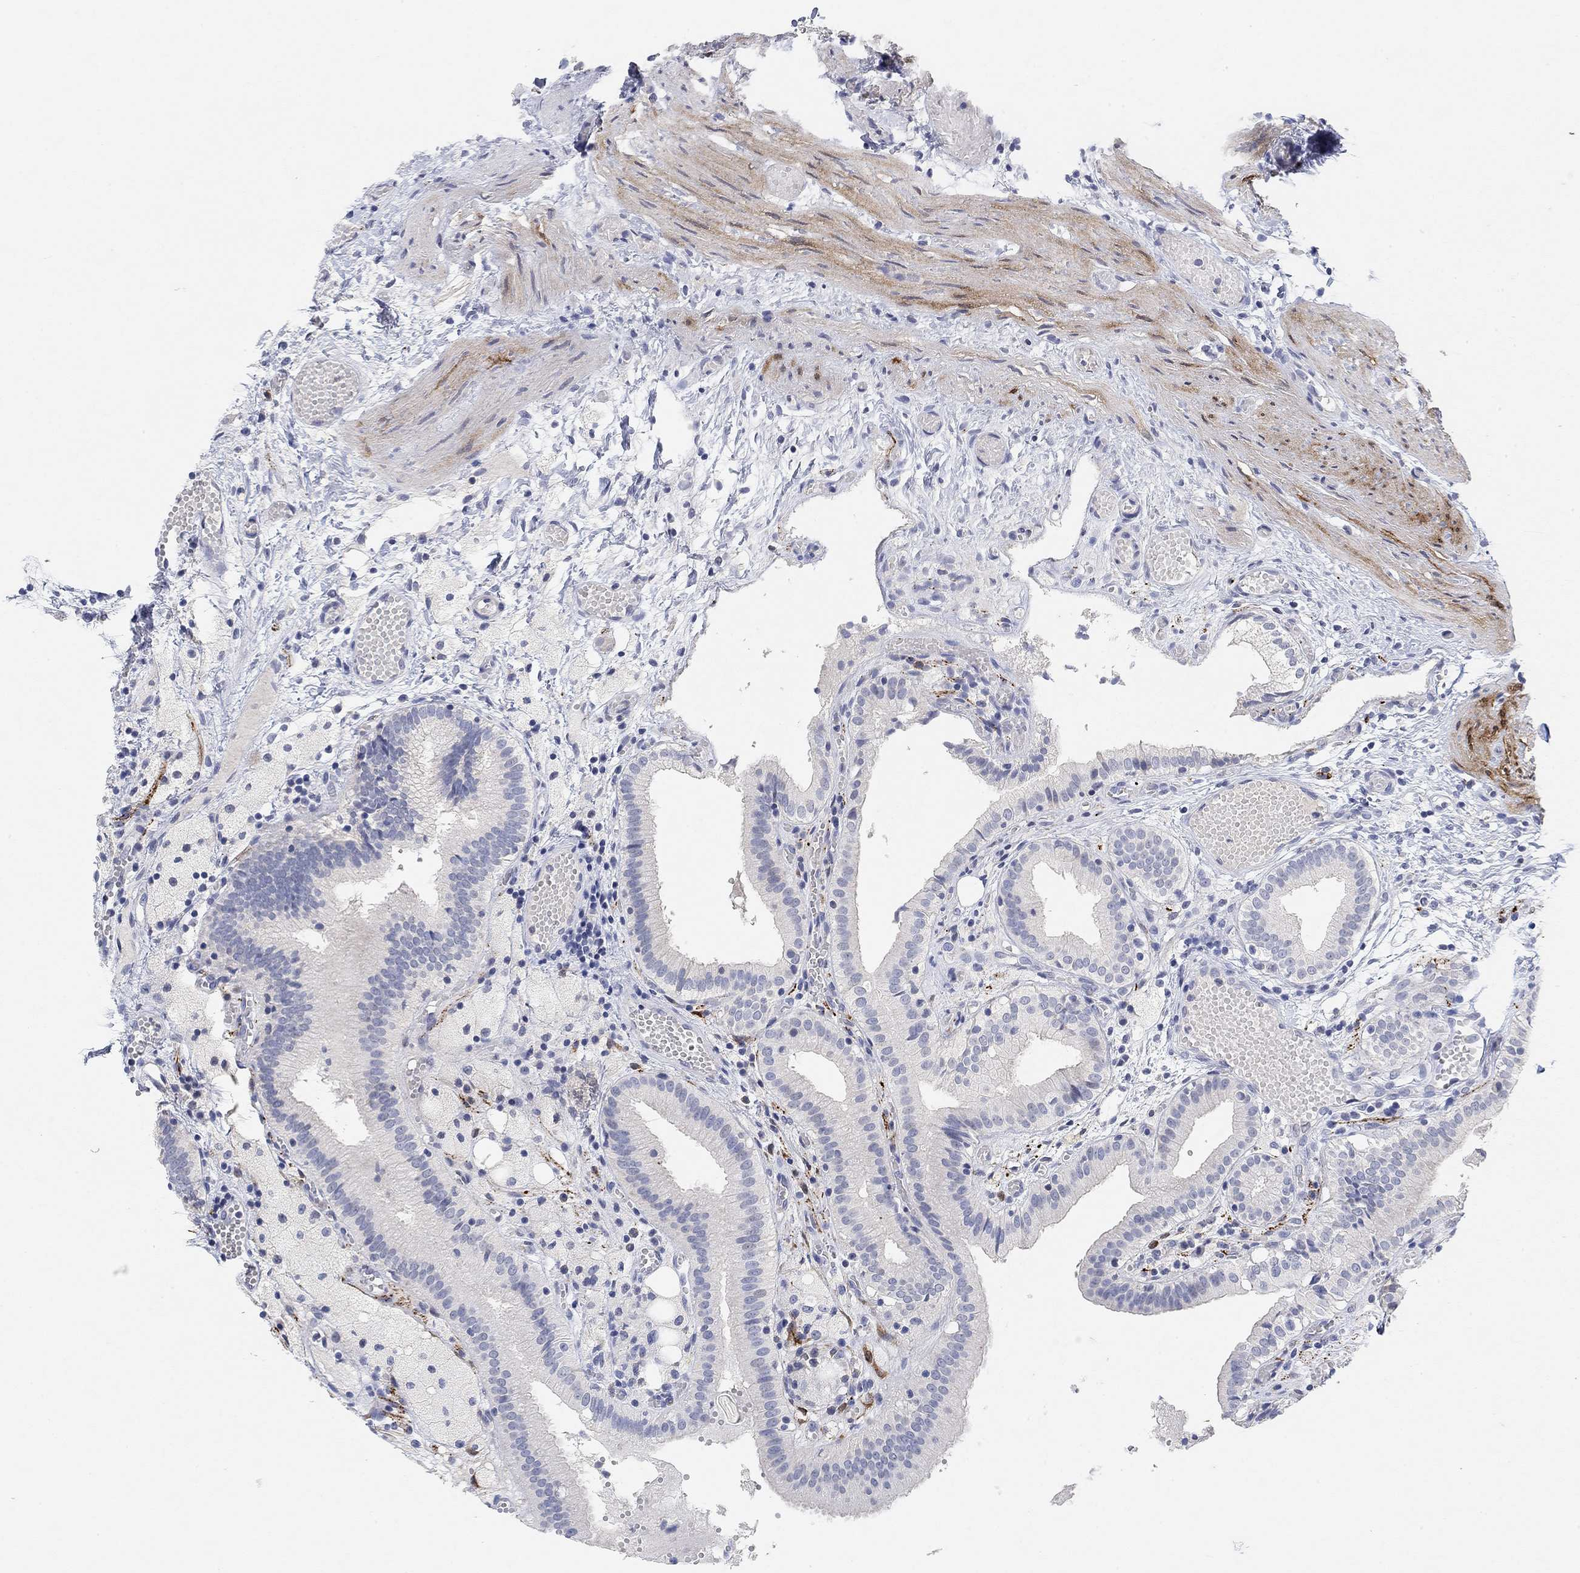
{"staining": {"intensity": "negative", "quantity": "none", "location": "none"}, "tissue": "gallbladder", "cell_type": "Glandular cells", "image_type": "normal", "snomed": [{"axis": "morphology", "description": "Normal tissue, NOS"}, {"axis": "topography", "description": "Gallbladder"}], "caption": "The immunohistochemistry photomicrograph has no significant positivity in glandular cells of gallbladder. (DAB IHC, high magnification).", "gene": "VAT1L", "patient": {"sex": "female", "age": 24}}